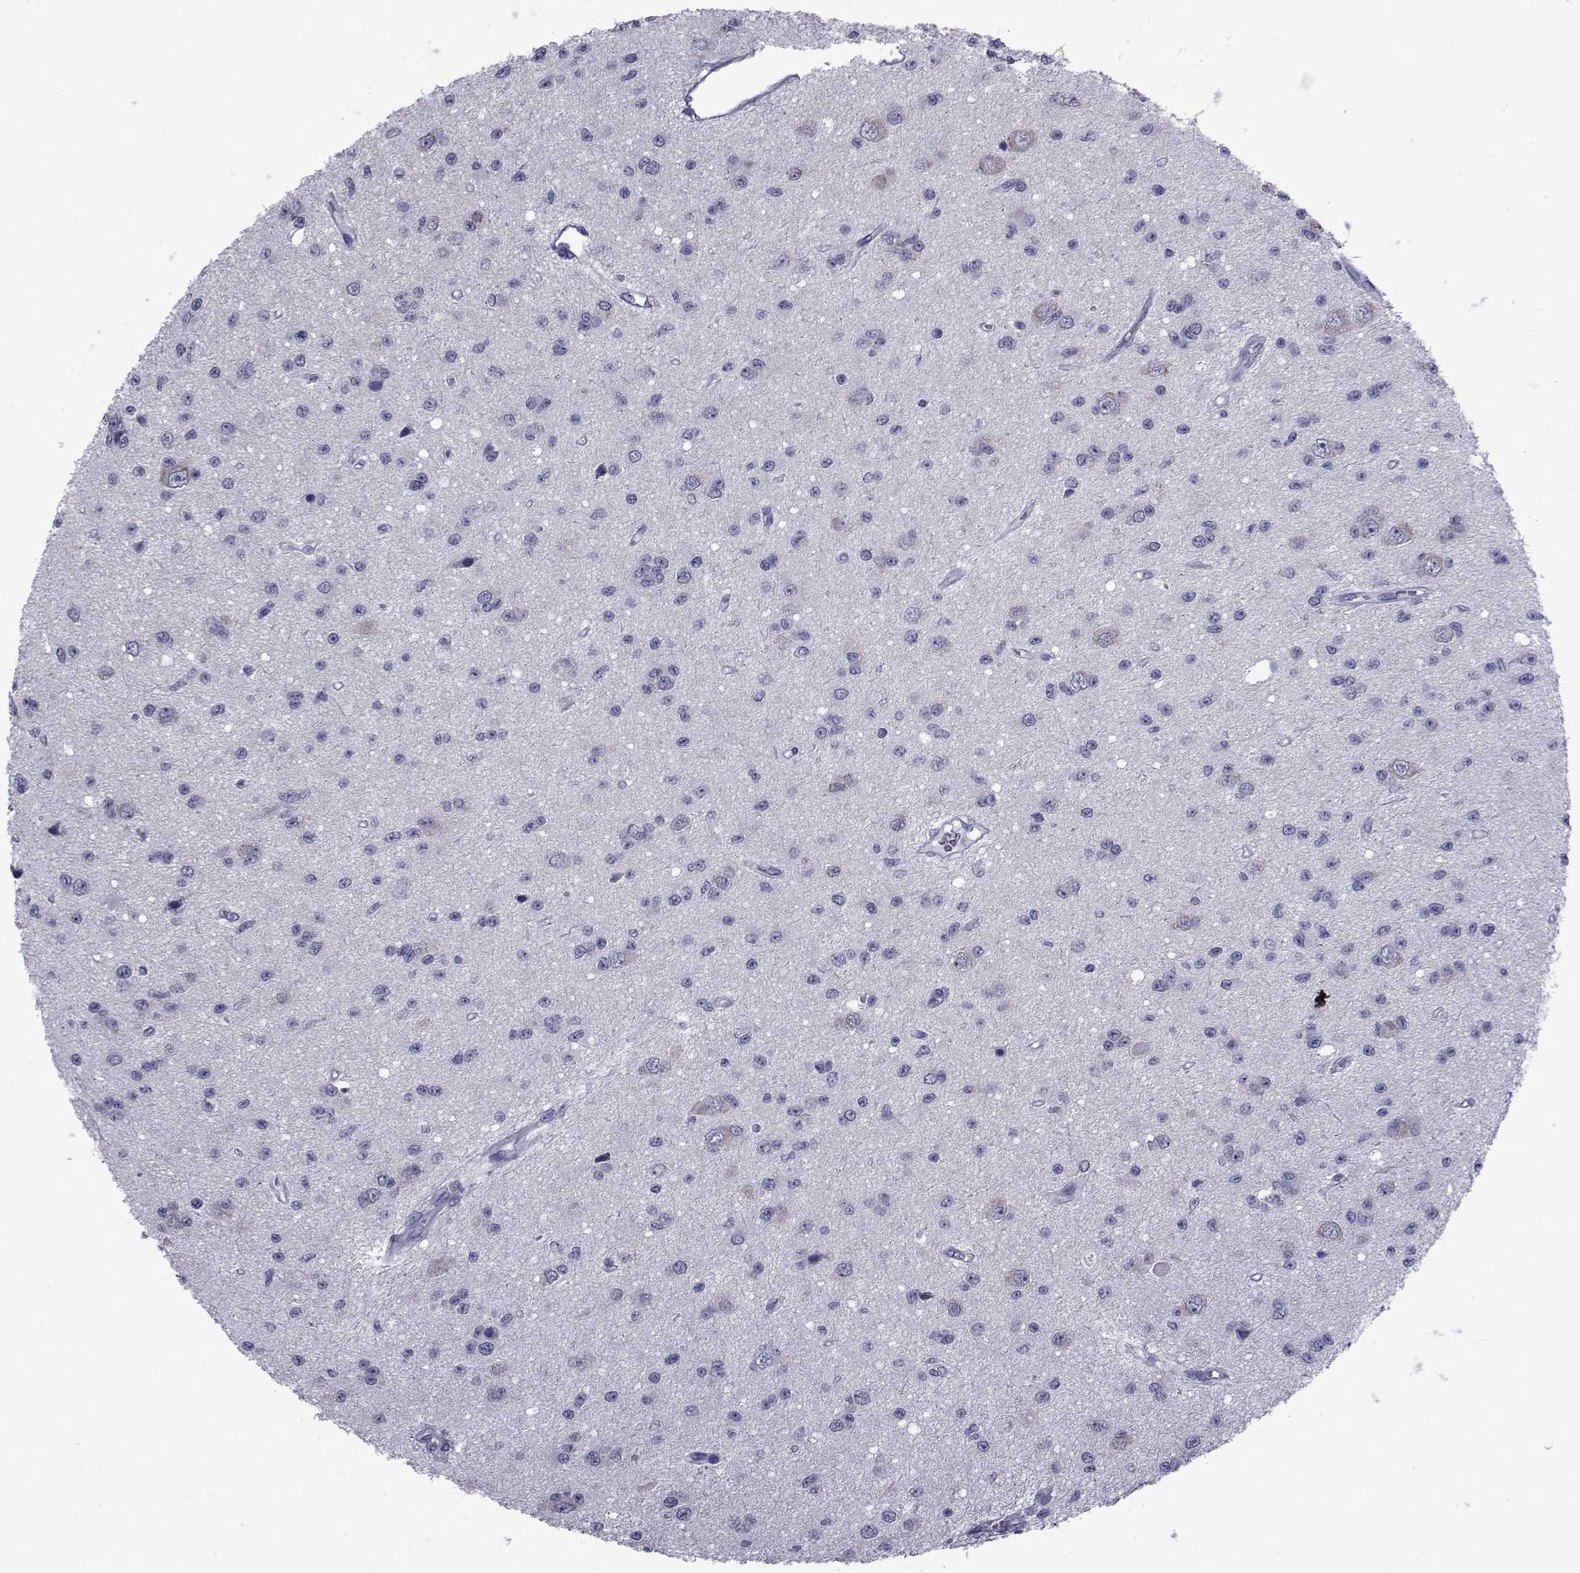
{"staining": {"intensity": "negative", "quantity": "none", "location": "none"}, "tissue": "glioma", "cell_type": "Tumor cells", "image_type": "cancer", "snomed": [{"axis": "morphology", "description": "Glioma, malignant, Low grade"}, {"axis": "topography", "description": "Brain"}], "caption": "Immunohistochemical staining of glioma shows no significant positivity in tumor cells.", "gene": "GKAP1", "patient": {"sex": "female", "age": 45}}